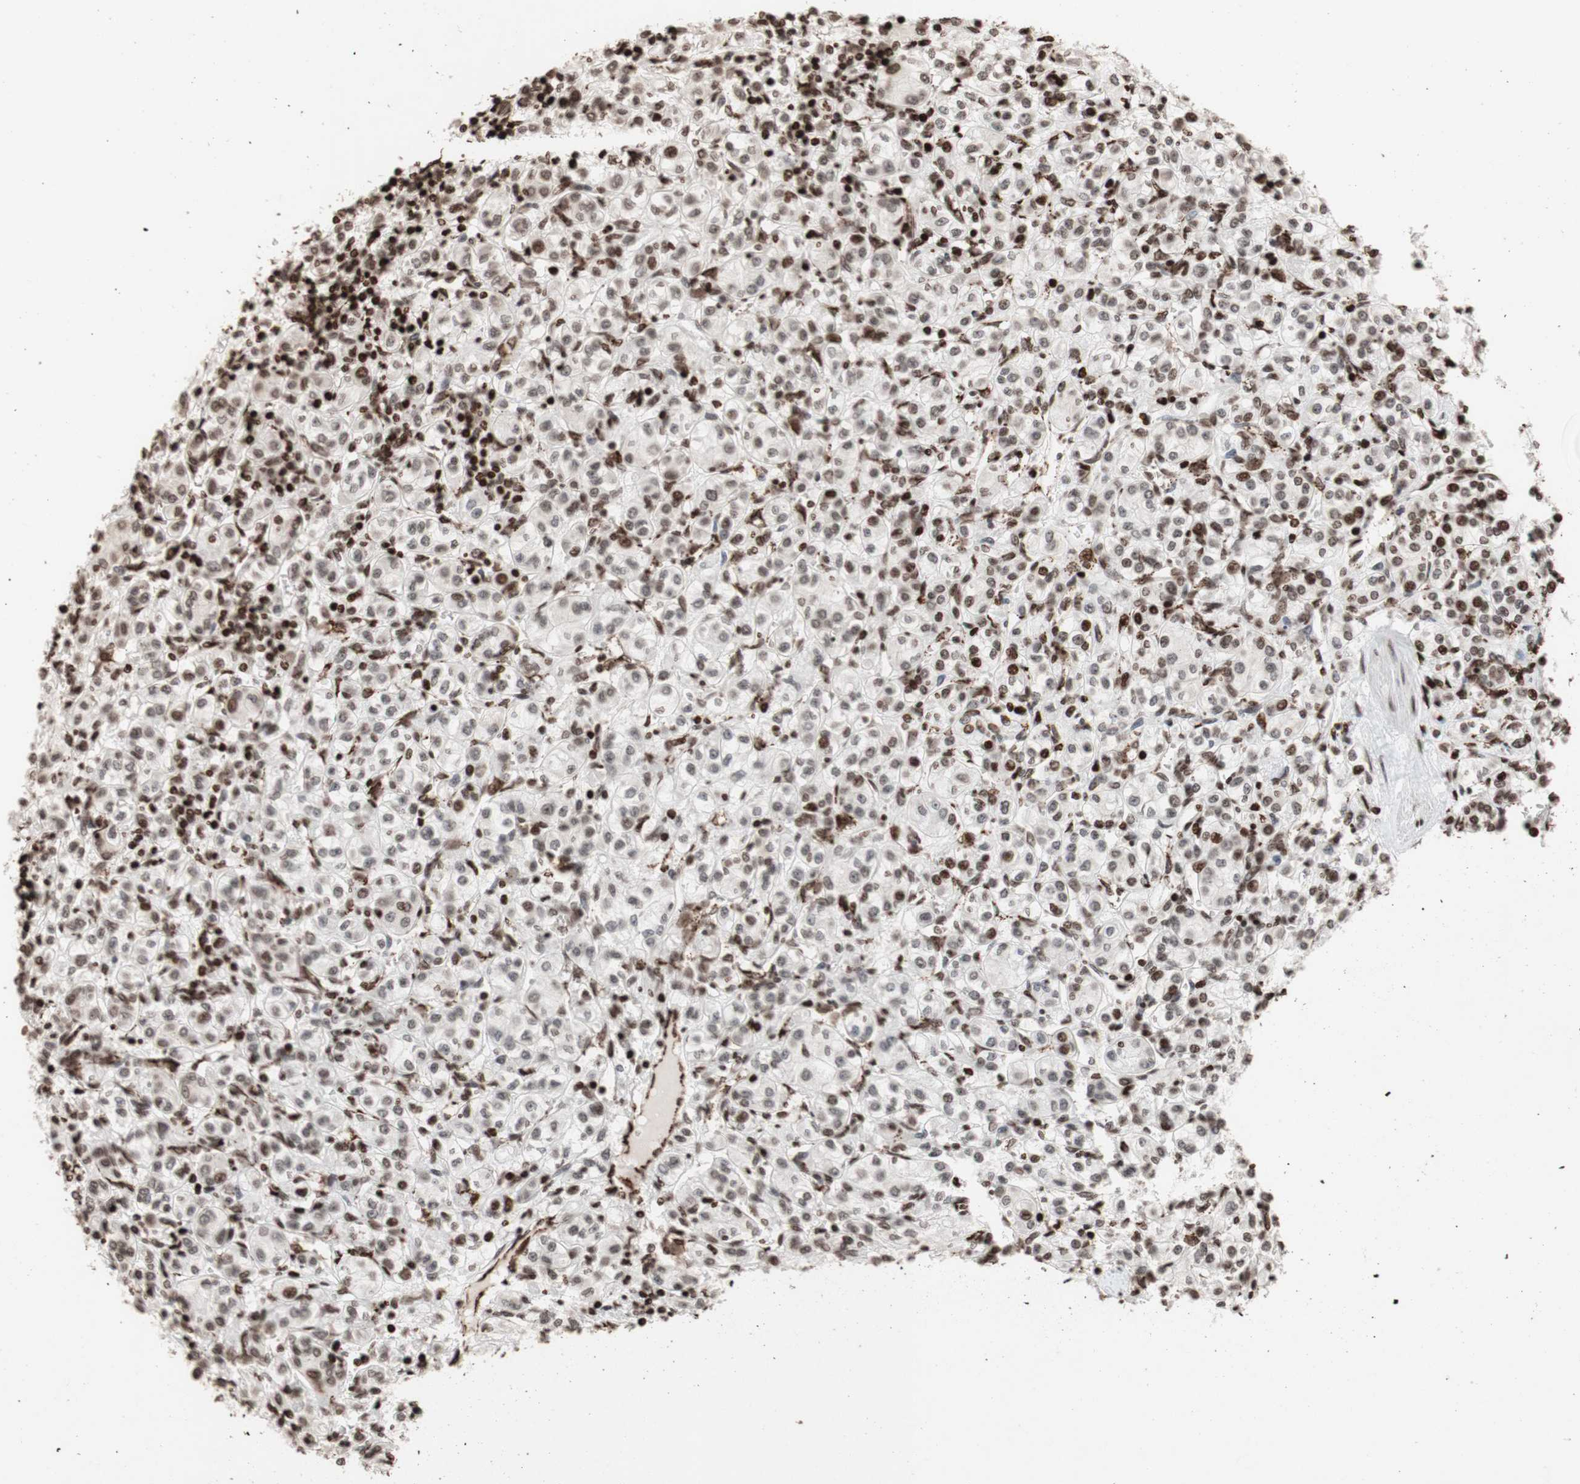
{"staining": {"intensity": "negative", "quantity": "none", "location": "none"}, "tissue": "renal cancer", "cell_type": "Tumor cells", "image_type": "cancer", "snomed": [{"axis": "morphology", "description": "Adenocarcinoma, NOS"}, {"axis": "topography", "description": "Kidney"}], "caption": "Immunohistochemical staining of renal cancer exhibits no significant positivity in tumor cells.", "gene": "NCAPD2", "patient": {"sex": "male", "age": 77}}